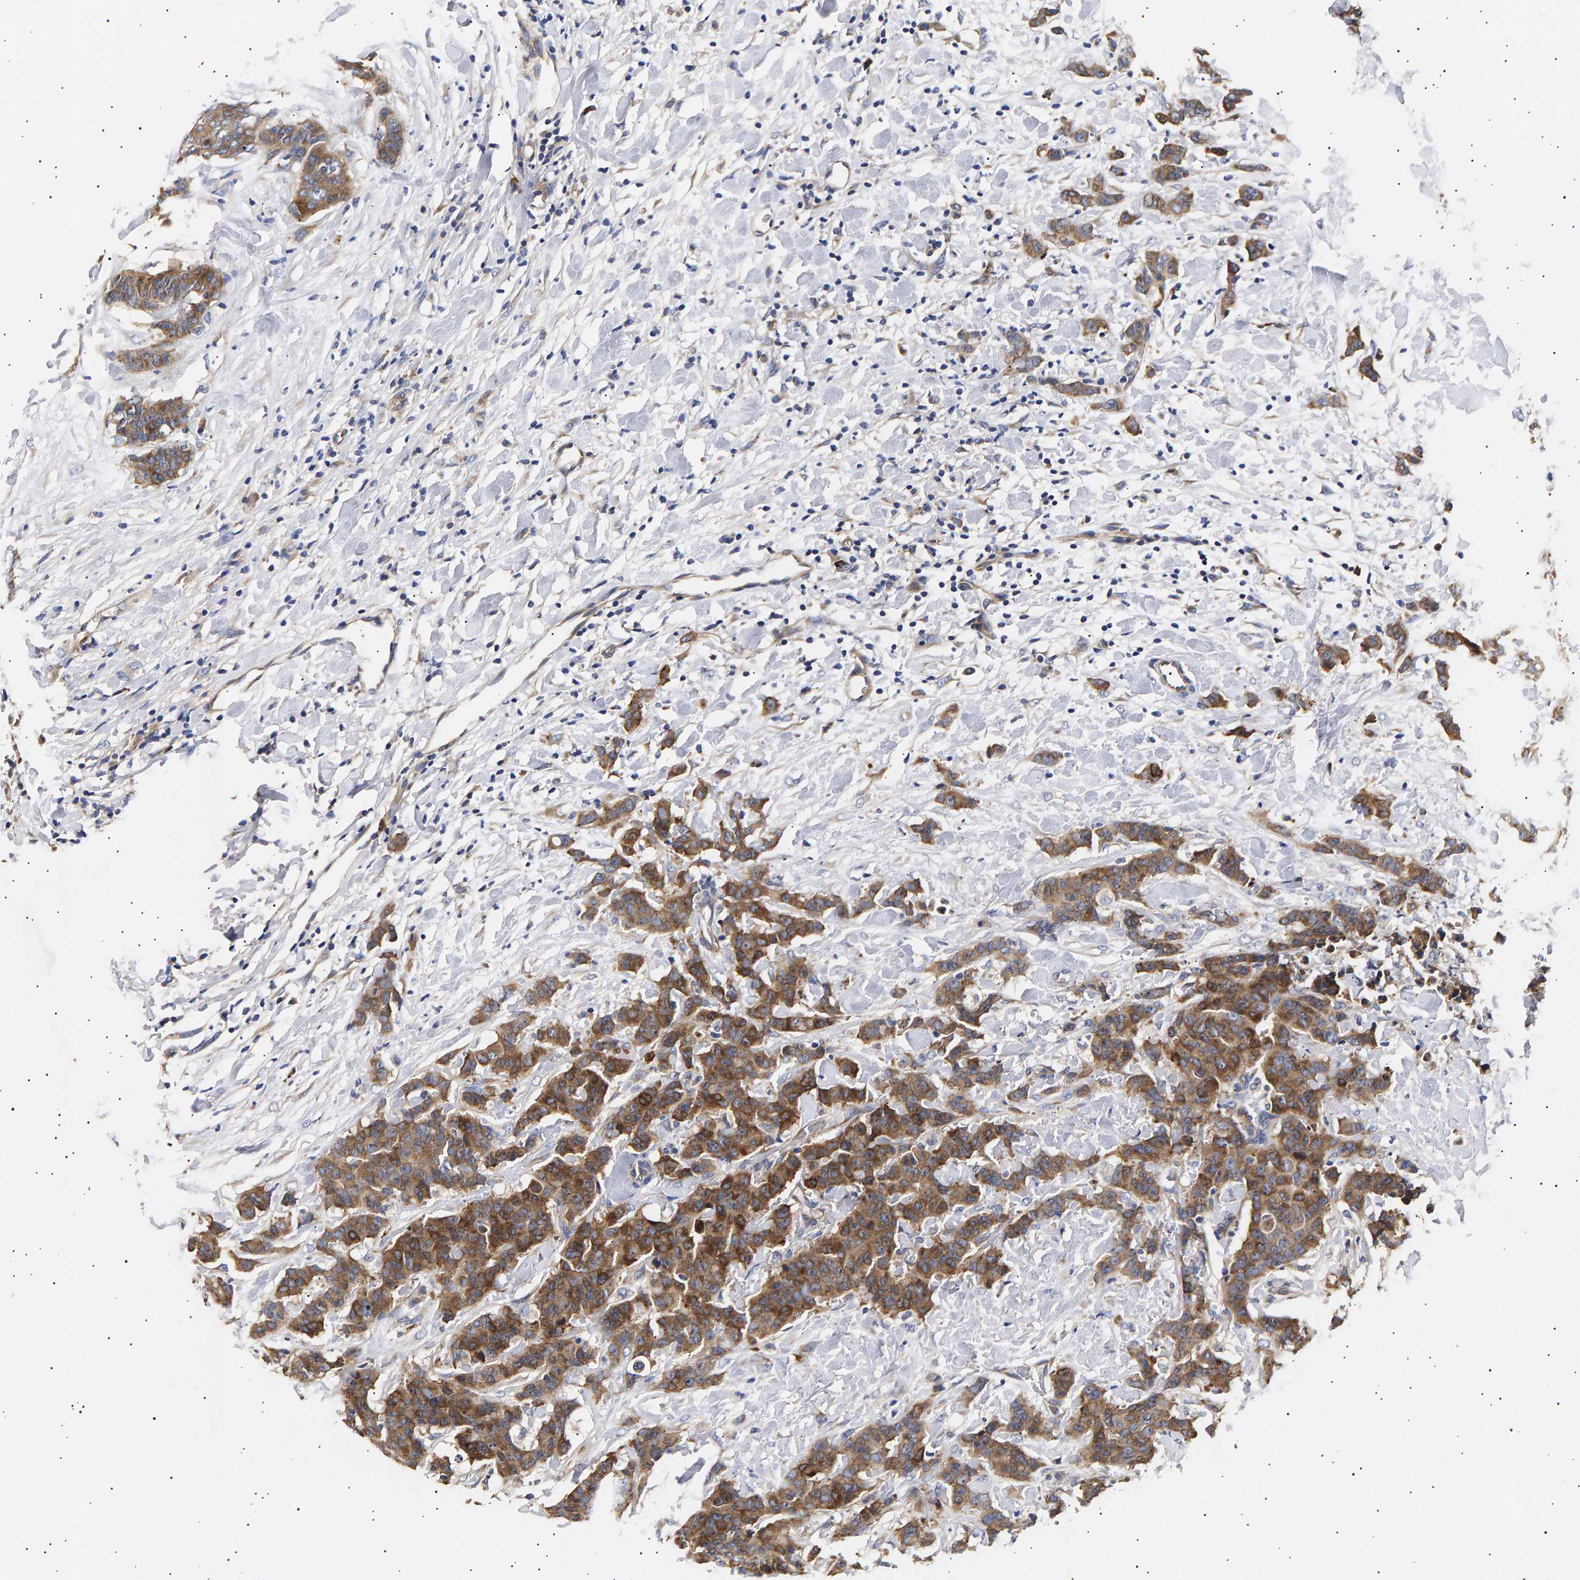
{"staining": {"intensity": "strong", "quantity": ">75%", "location": "cytoplasmic/membranous"}, "tissue": "breast cancer", "cell_type": "Tumor cells", "image_type": "cancer", "snomed": [{"axis": "morphology", "description": "Normal tissue, NOS"}, {"axis": "morphology", "description": "Duct carcinoma"}, {"axis": "topography", "description": "Breast"}], "caption": "Breast cancer (infiltrating ductal carcinoma) was stained to show a protein in brown. There is high levels of strong cytoplasmic/membranous staining in approximately >75% of tumor cells.", "gene": "ANKRD40", "patient": {"sex": "female", "age": 40}}